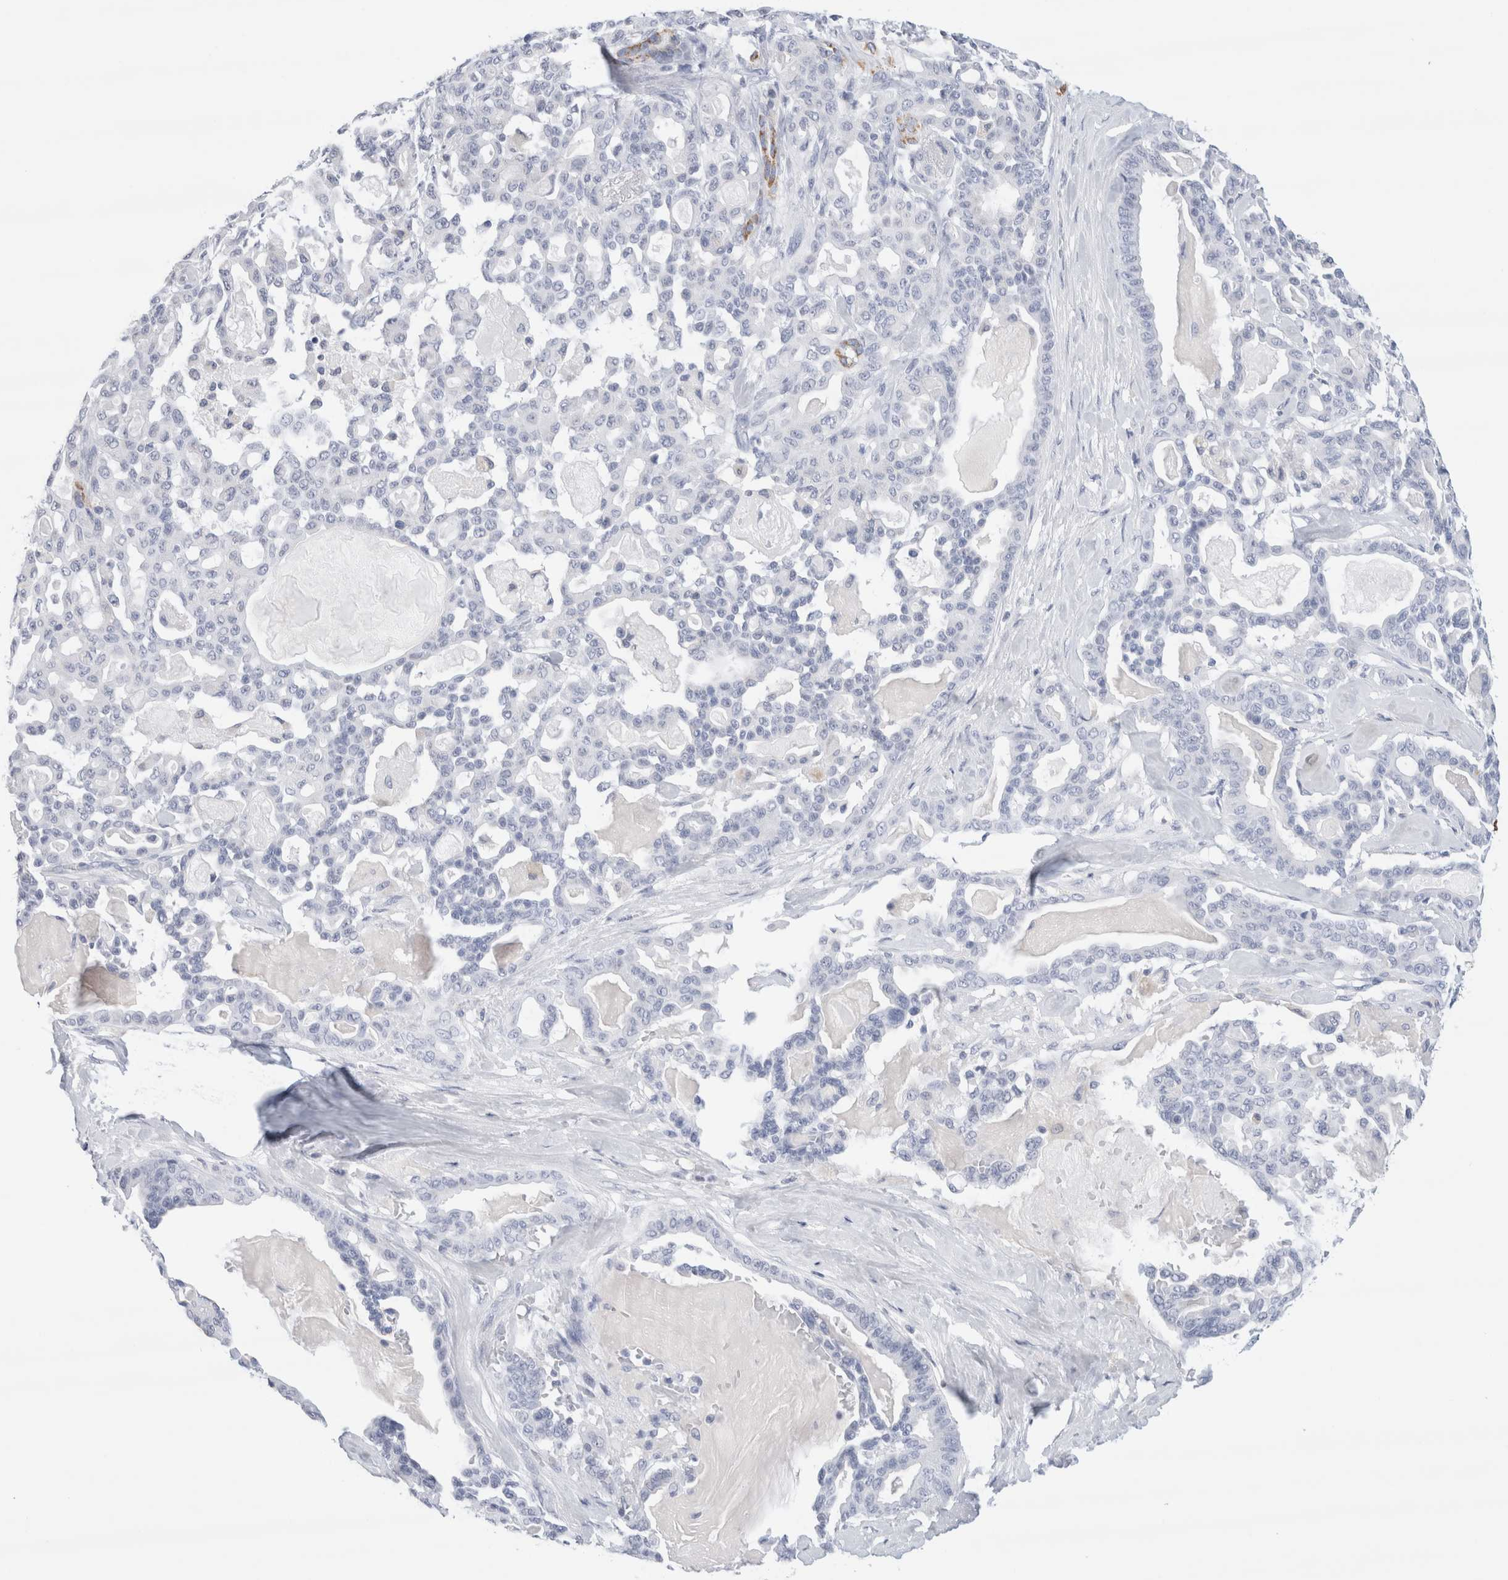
{"staining": {"intensity": "moderate", "quantity": "<25%", "location": "cytoplasmic/membranous"}, "tissue": "pancreatic cancer", "cell_type": "Tumor cells", "image_type": "cancer", "snomed": [{"axis": "morphology", "description": "Adenocarcinoma, NOS"}, {"axis": "topography", "description": "Pancreas"}], "caption": "This is an image of immunohistochemistry staining of pancreatic cancer (adenocarcinoma), which shows moderate staining in the cytoplasmic/membranous of tumor cells.", "gene": "ECHDC2", "patient": {"sex": "male", "age": 63}}